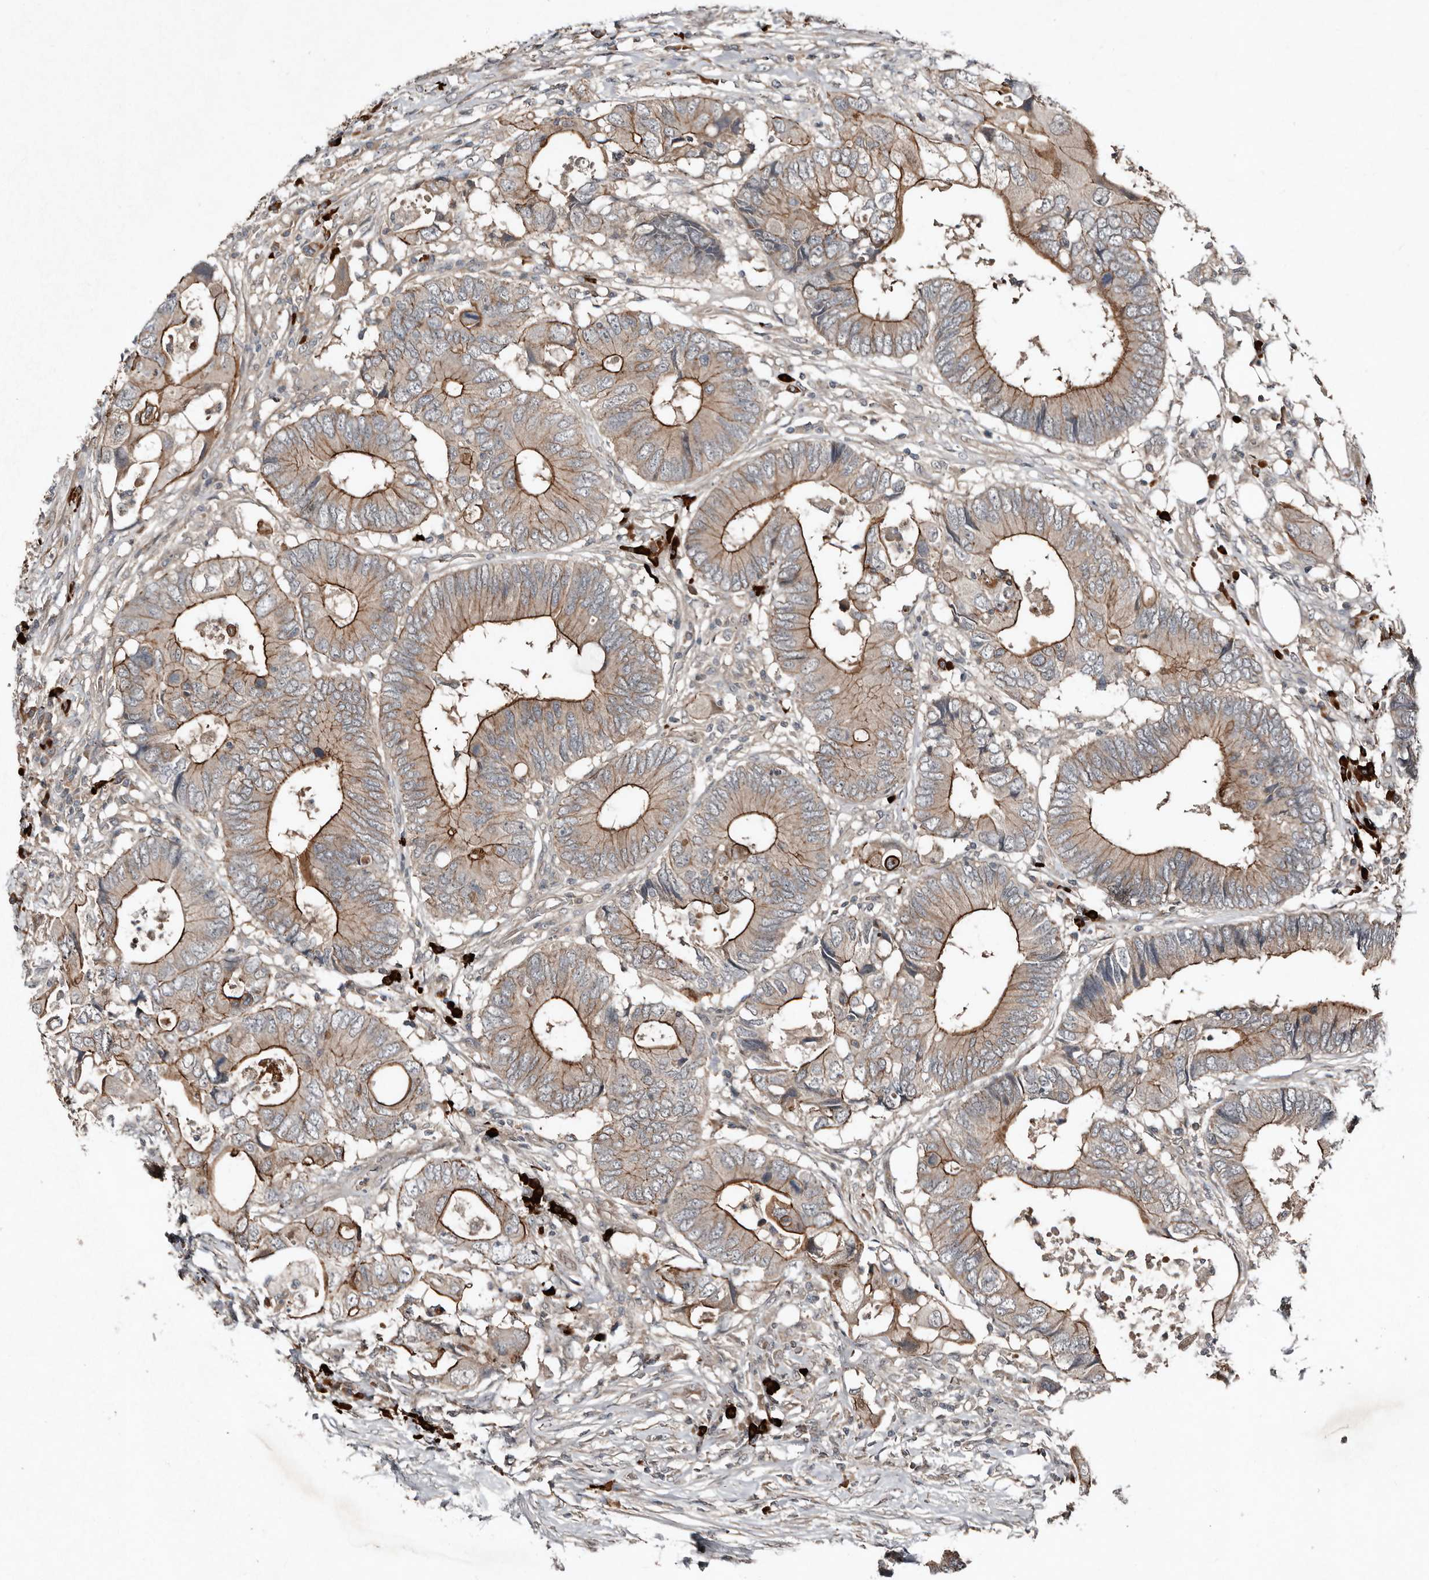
{"staining": {"intensity": "moderate", "quantity": "25%-75%", "location": "cytoplasmic/membranous"}, "tissue": "colorectal cancer", "cell_type": "Tumor cells", "image_type": "cancer", "snomed": [{"axis": "morphology", "description": "Adenocarcinoma, NOS"}, {"axis": "topography", "description": "Colon"}], "caption": "About 25%-75% of tumor cells in colorectal cancer (adenocarcinoma) display moderate cytoplasmic/membranous protein expression as visualized by brown immunohistochemical staining.", "gene": "TEAD3", "patient": {"sex": "male", "age": 71}}